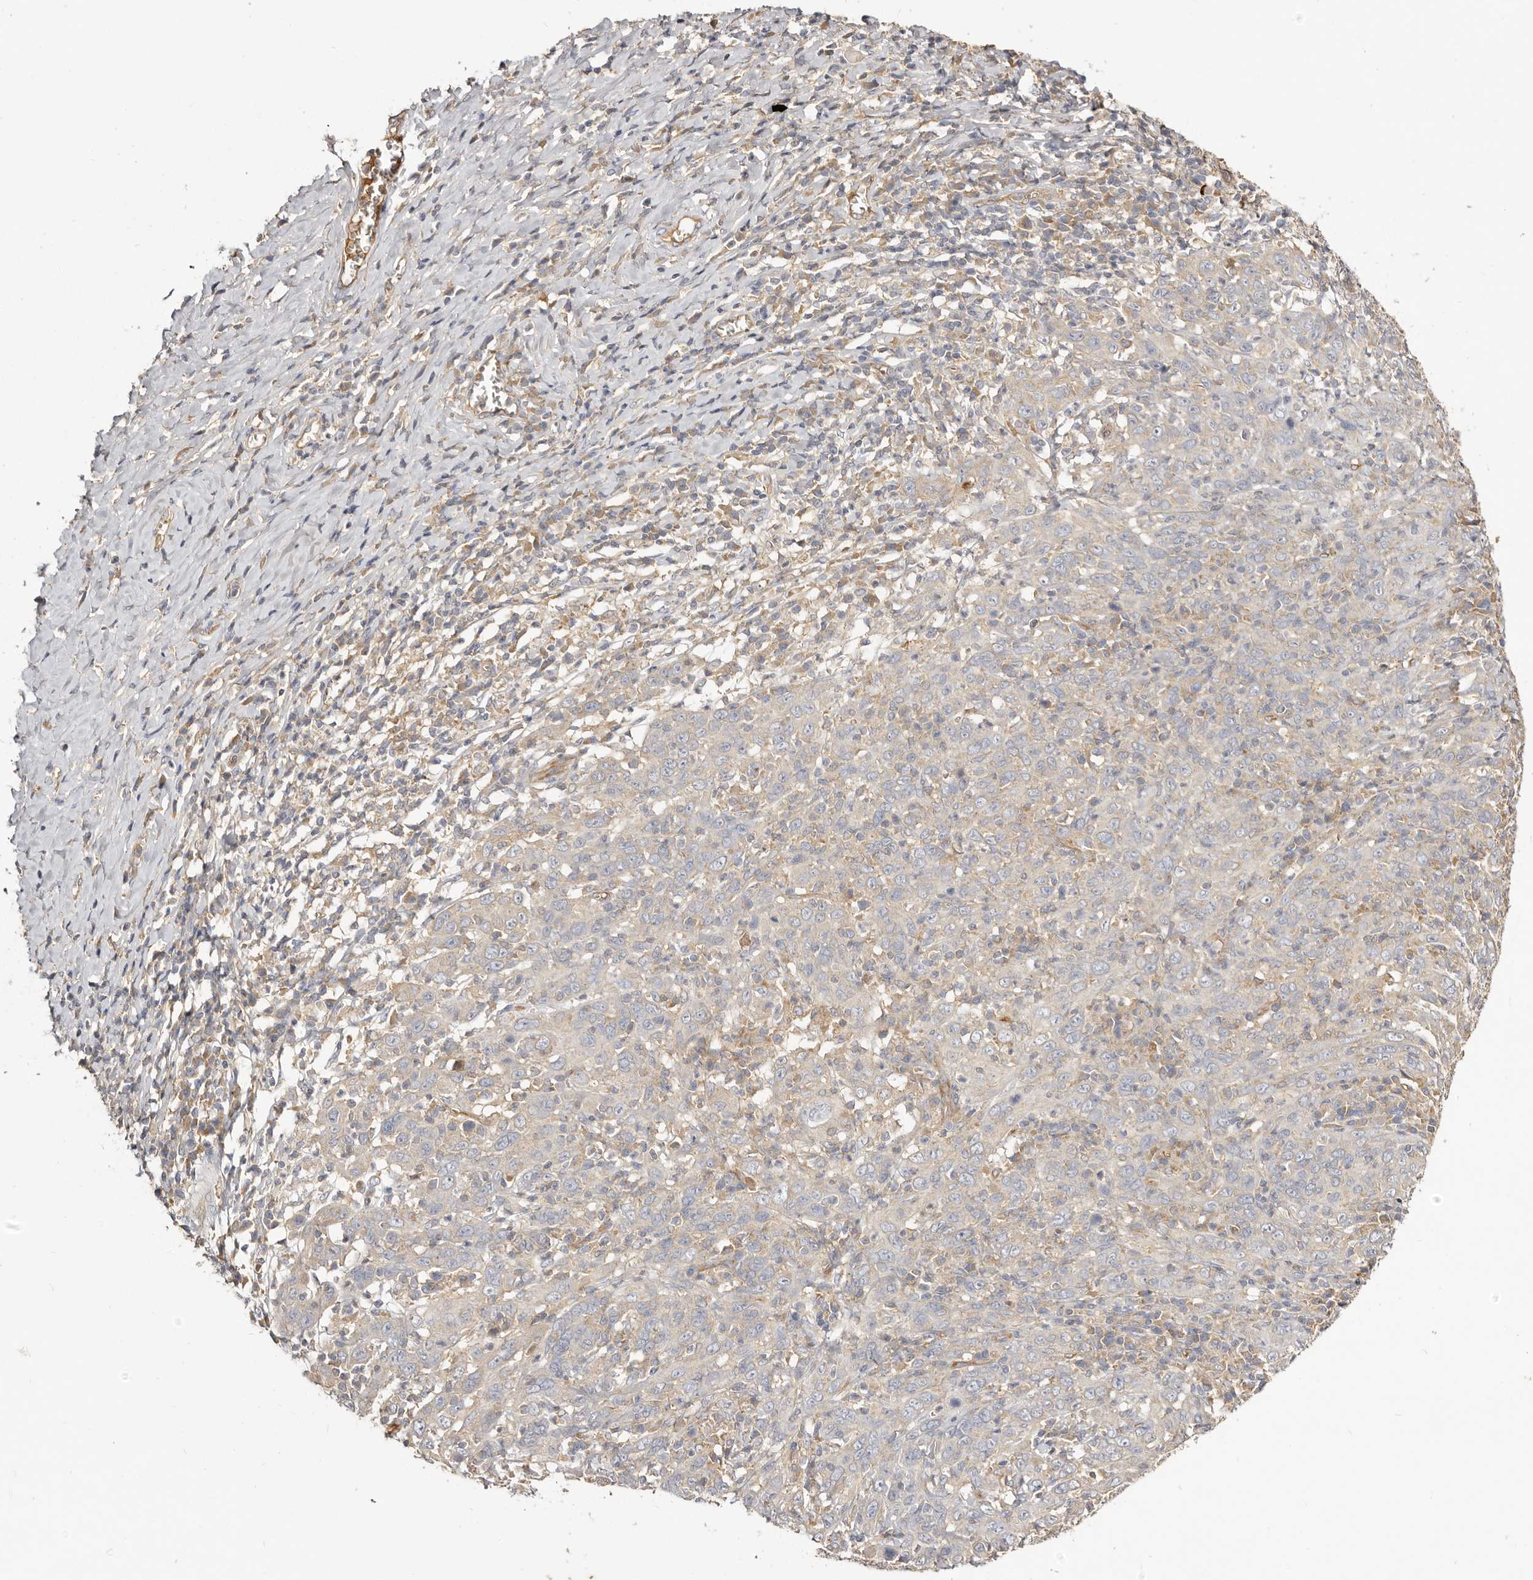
{"staining": {"intensity": "weak", "quantity": "<25%", "location": "cytoplasmic/membranous"}, "tissue": "cervical cancer", "cell_type": "Tumor cells", "image_type": "cancer", "snomed": [{"axis": "morphology", "description": "Squamous cell carcinoma, NOS"}, {"axis": "topography", "description": "Cervix"}], "caption": "Protein analysis of squamous cell carcinoma (cervical) demonstrates no significant staining in tumor cells.", "gene": "ADAMTS9", "patient": {"sex": "female", "age": 46}}